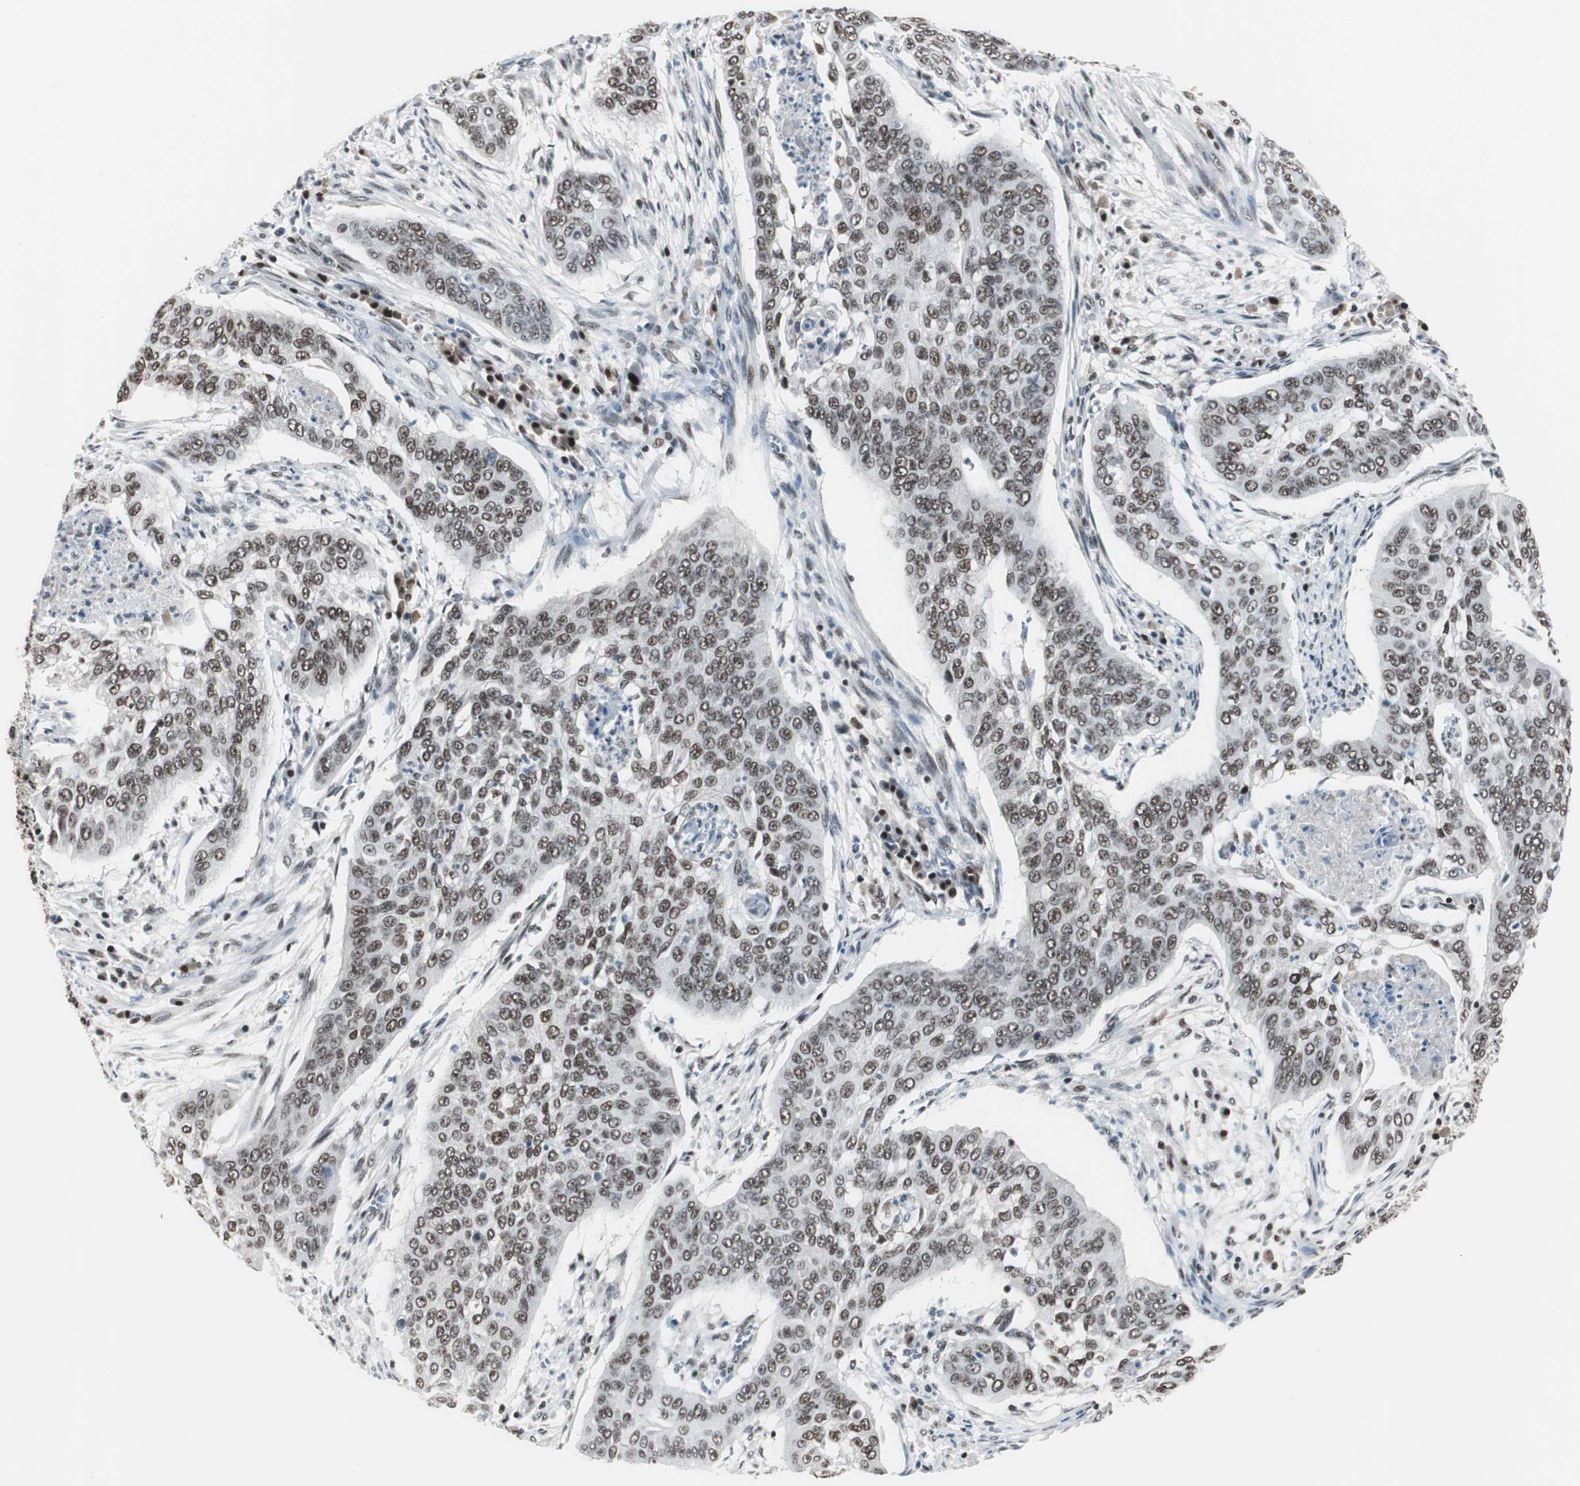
{"staining": {"intensity": "strong", "quantity": ">75%", "location": "nuclear"}, "tissue": "cervical cancer", "cell_type": "Tumor cells", "image_type": "cancer", "snomed": [{"axis": "morphology", "description": "Squamous cell carcinoma, NOS"}, {"axis": "topography", "description": "Cervix"}], "caption": "Immunohistochemistry micrograph of cervical cancer (squamous cell carcinoma) stained for a protein (brown), which demonstrates high levels of strong nuclear expression in about >75% of tumor cells.", "gene": "RAD9A", "patient": {"sex": "female", "age": 39}}